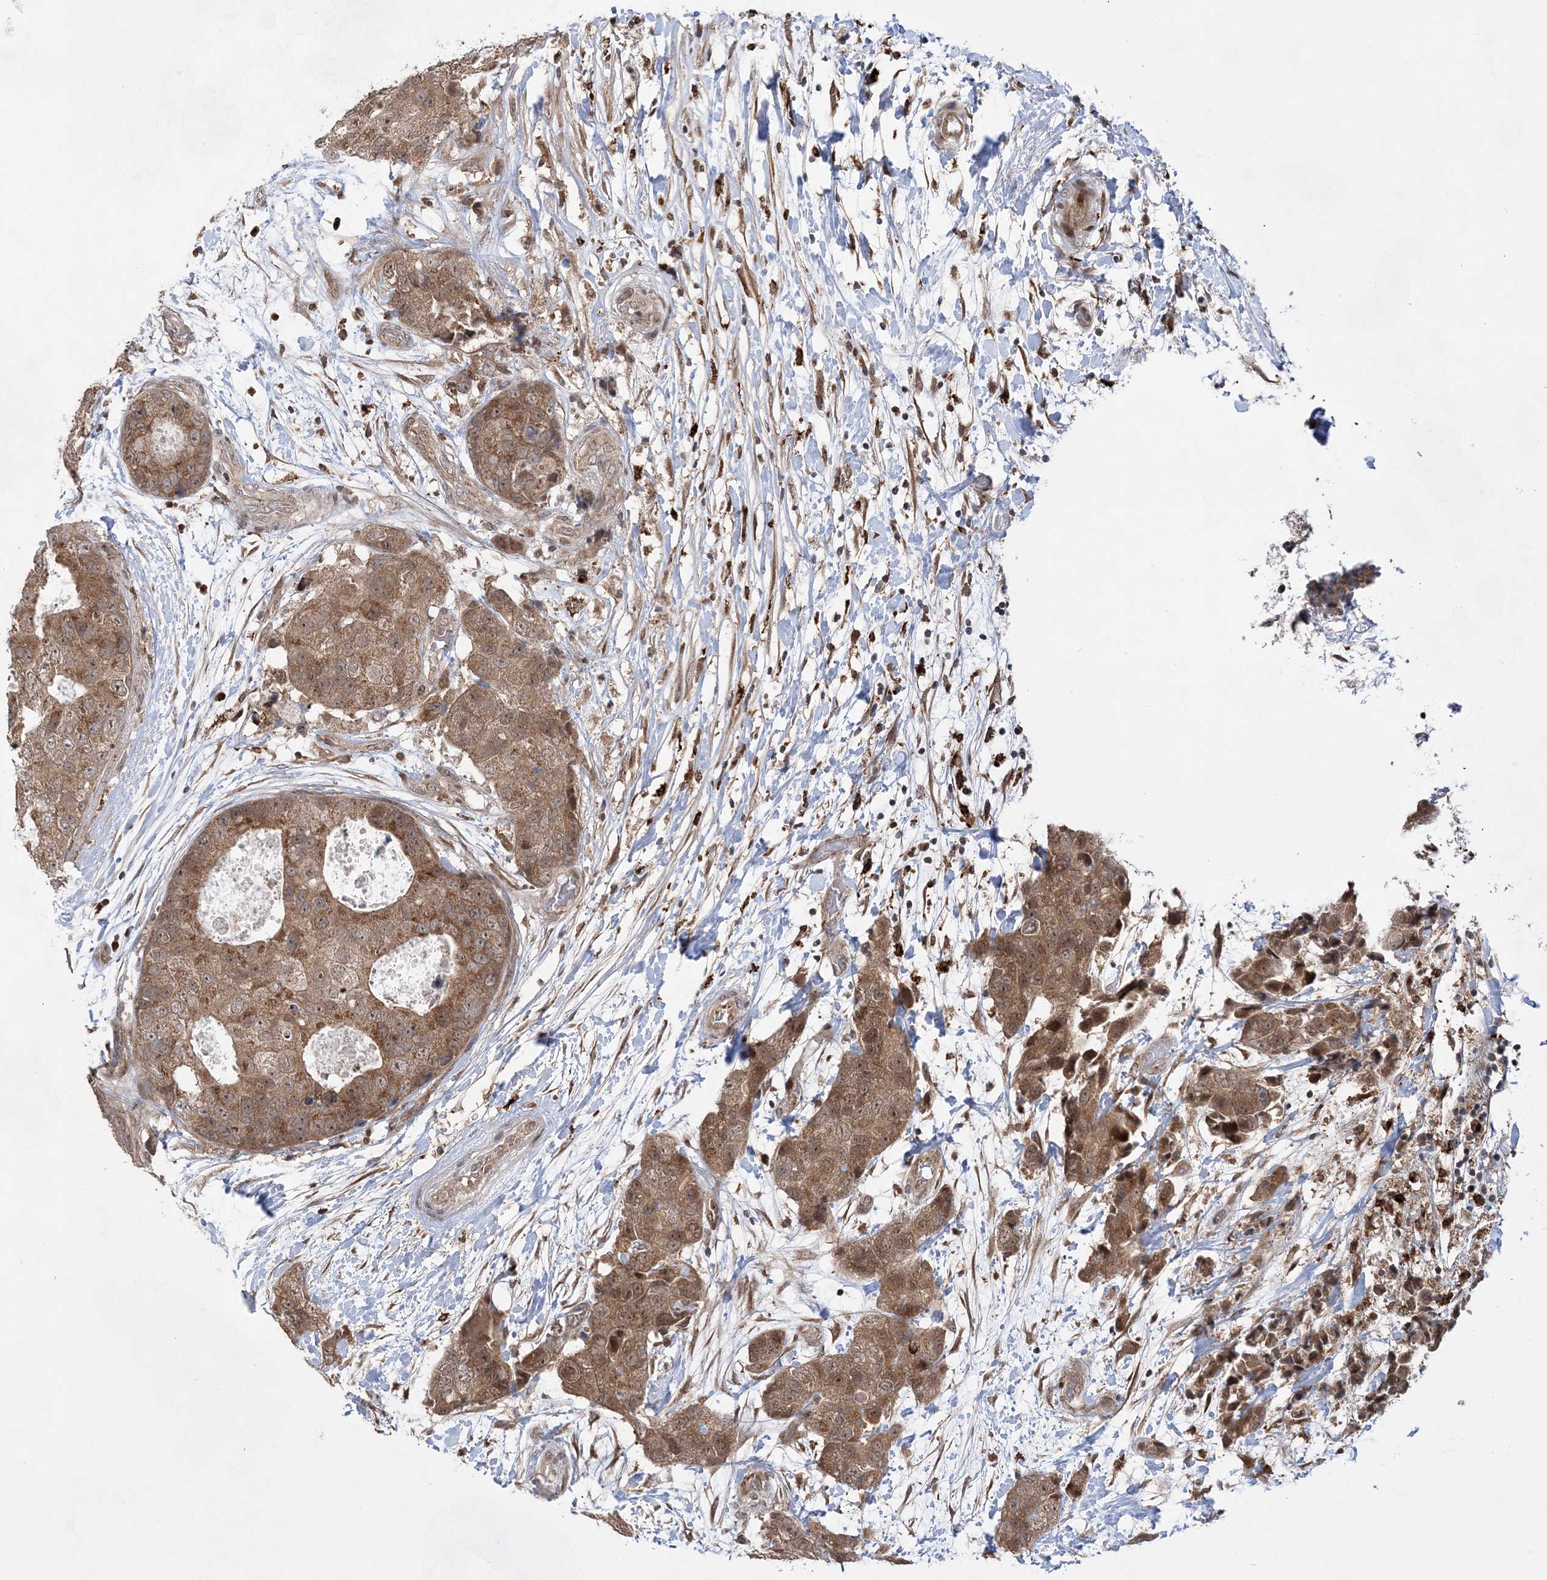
{"staining": {"intensity": "moderate", "quantity": ">75%", "location": "cytoplasmic/membranous"}, "tissue": "breast cancer", "cell_type": "Tumor cells", "image_type": "cancer", "snomed": [{"axis": "morphology", "description": "Duct carcinoma"}, {"axis": "topography", "description": "Breast"}], "caption": "Protein staining by immunohistochemistry demonstrates moderate cytoplasmic/membranous positivity in approximately >75% of tumor cells in breast invasive ductal carcinoma.", "gene": "ANAPC15", "patient": {"sex": "female", "age": 62}}